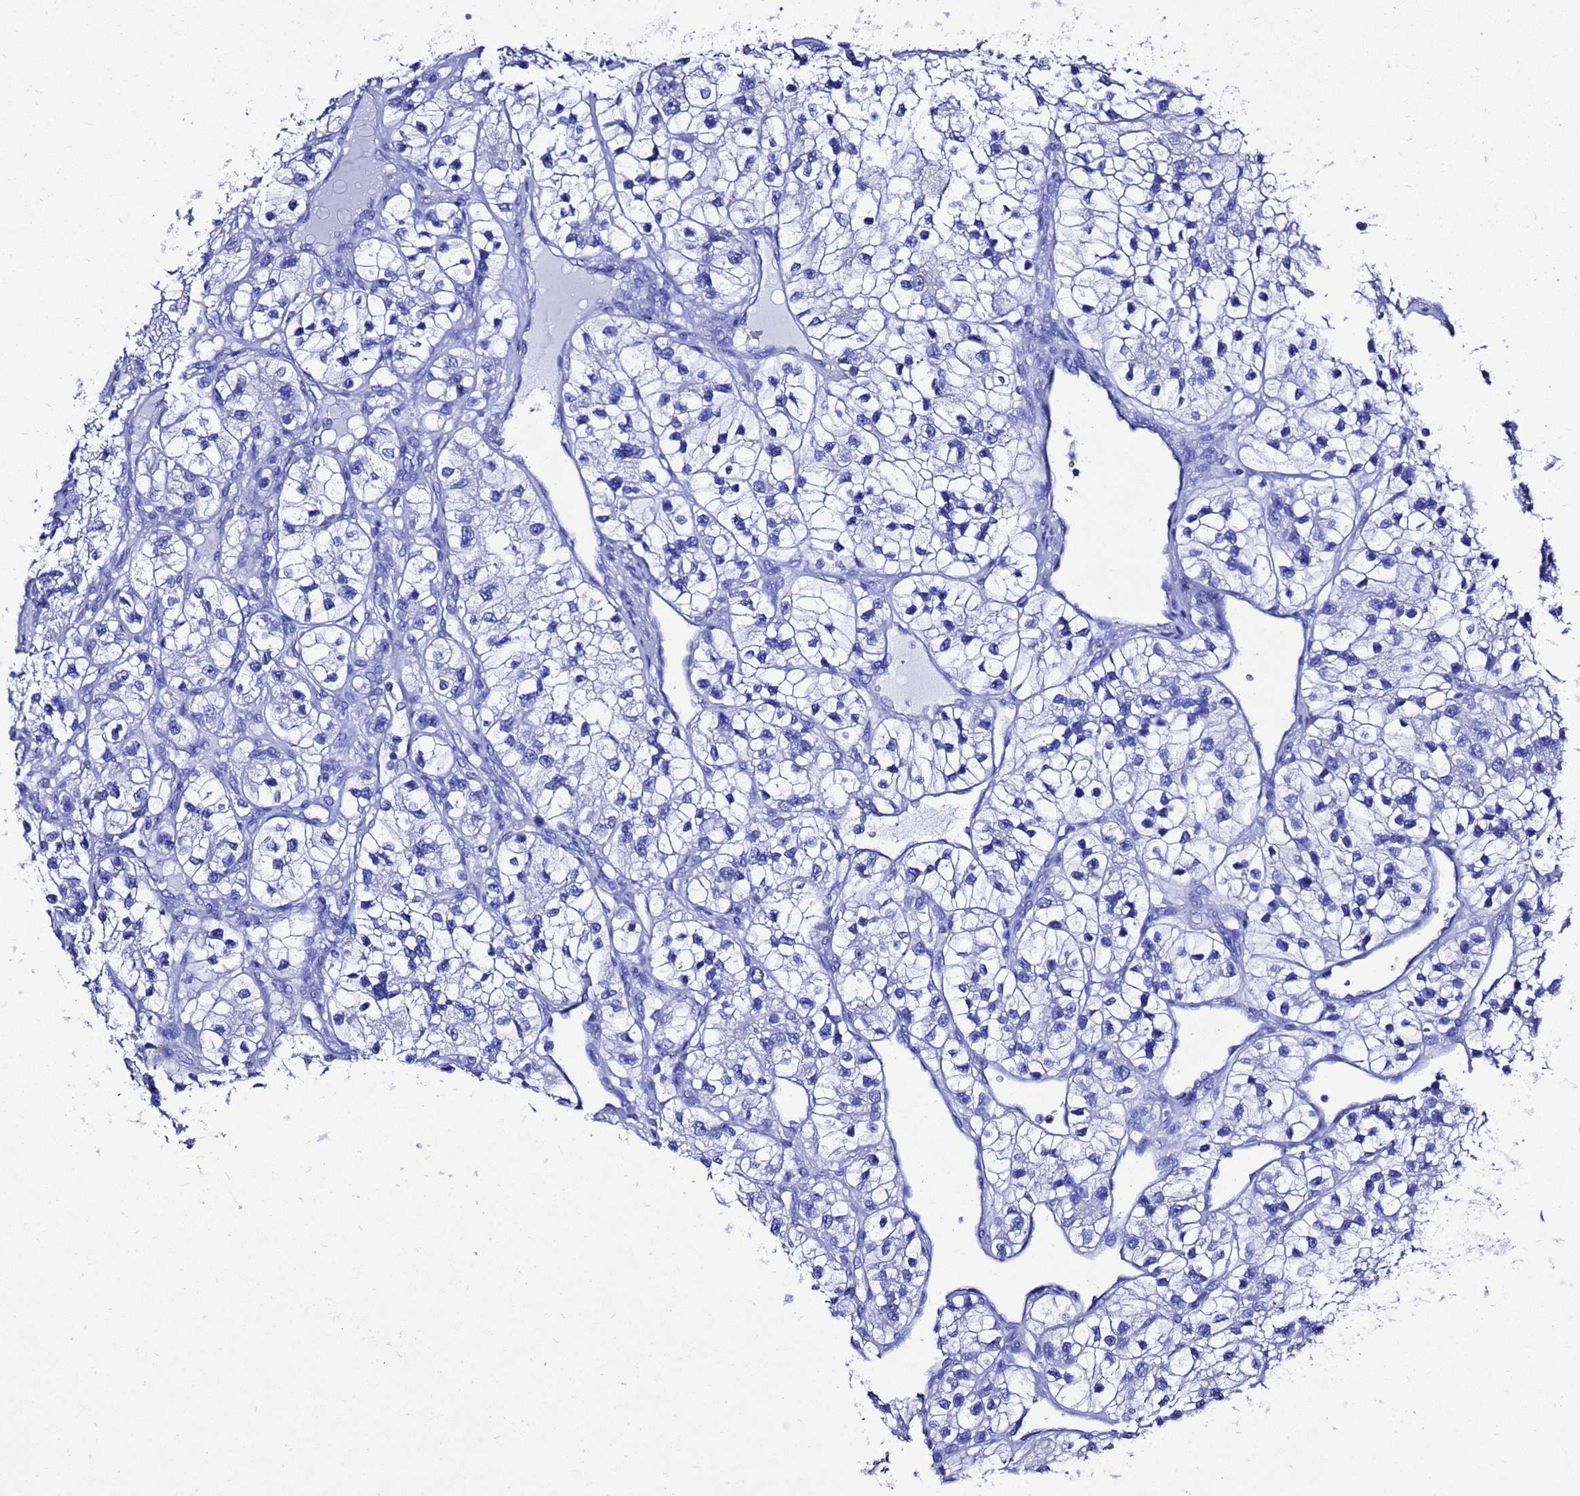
{"staining": {"intensity": "negative", "quantity": "none", "location": "none"}, "tissue": "renal cancer", "cell_type": "Tumor cells", "image_type": "cancer", "snomed": [{"axis": "morphology", "description": "Adenocarcinoma, NOS"}, {"axis": "topography", "description": "Kidney"}], "caption": "Renal cancer stained for a protein using IHC displays no staining tumor cells.", "gene": "LIPF", "patient": {"sex": "female", "age": 57}}